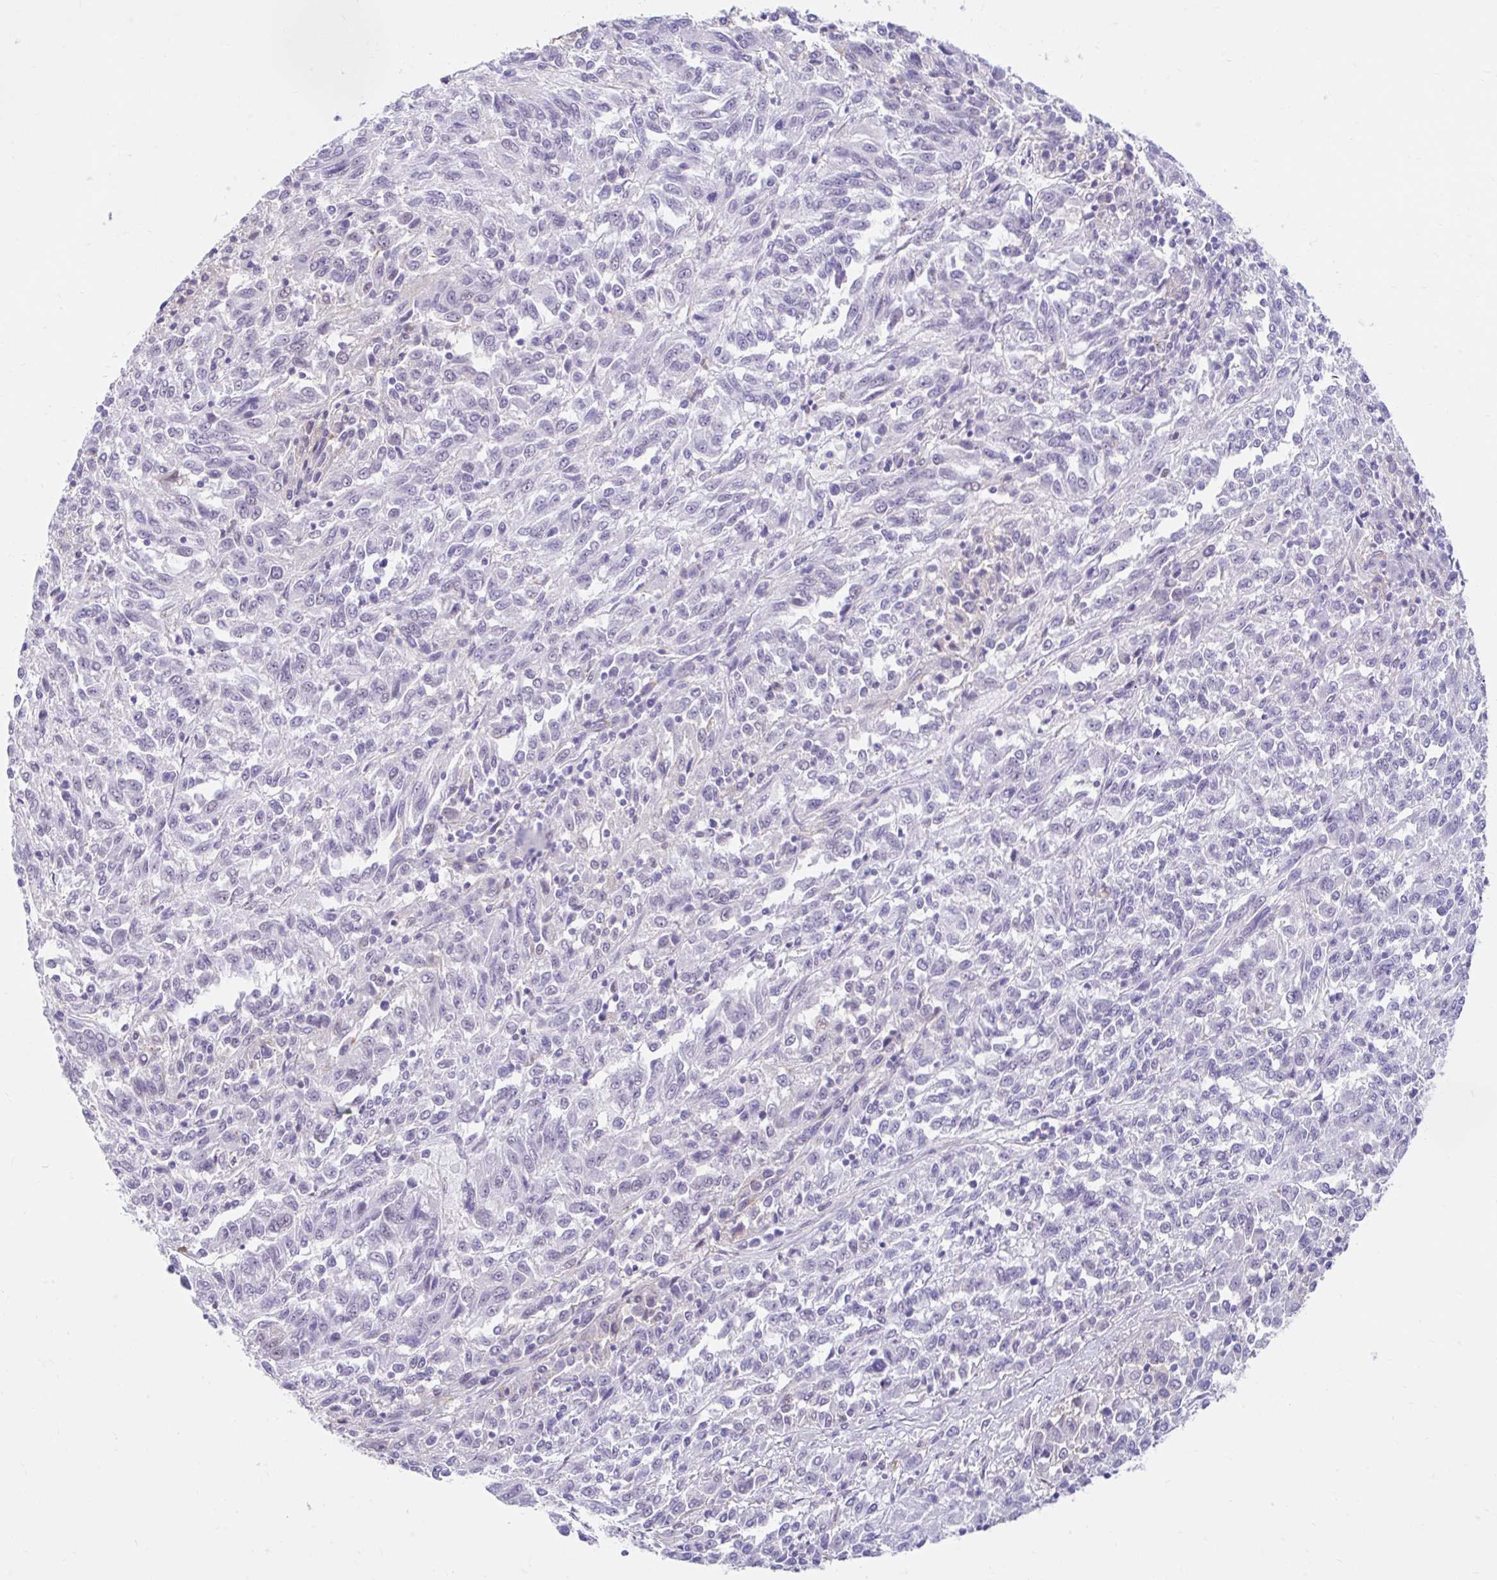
{"staining": {"intensity": "negative", "quantity": "none", "location": "none"}, "tissue": "melanoma", "cell_type": "Tumor cells", "image_type": "cancer", "snomed": [{"axis": "morphology", "description": "Malignant melanoma, Metastatic site"}, {"axis": "topography", "description": "Lung"}], "caption": "Malignant melanoma (metastatic site) was stained to show a protein in brown. There is no significant expression in tumor cells. (Brightfield microscopy of DAB IHC at high magnification).", "gene": "DCAF17", "patient": {"sex": "male", "age": 64}}